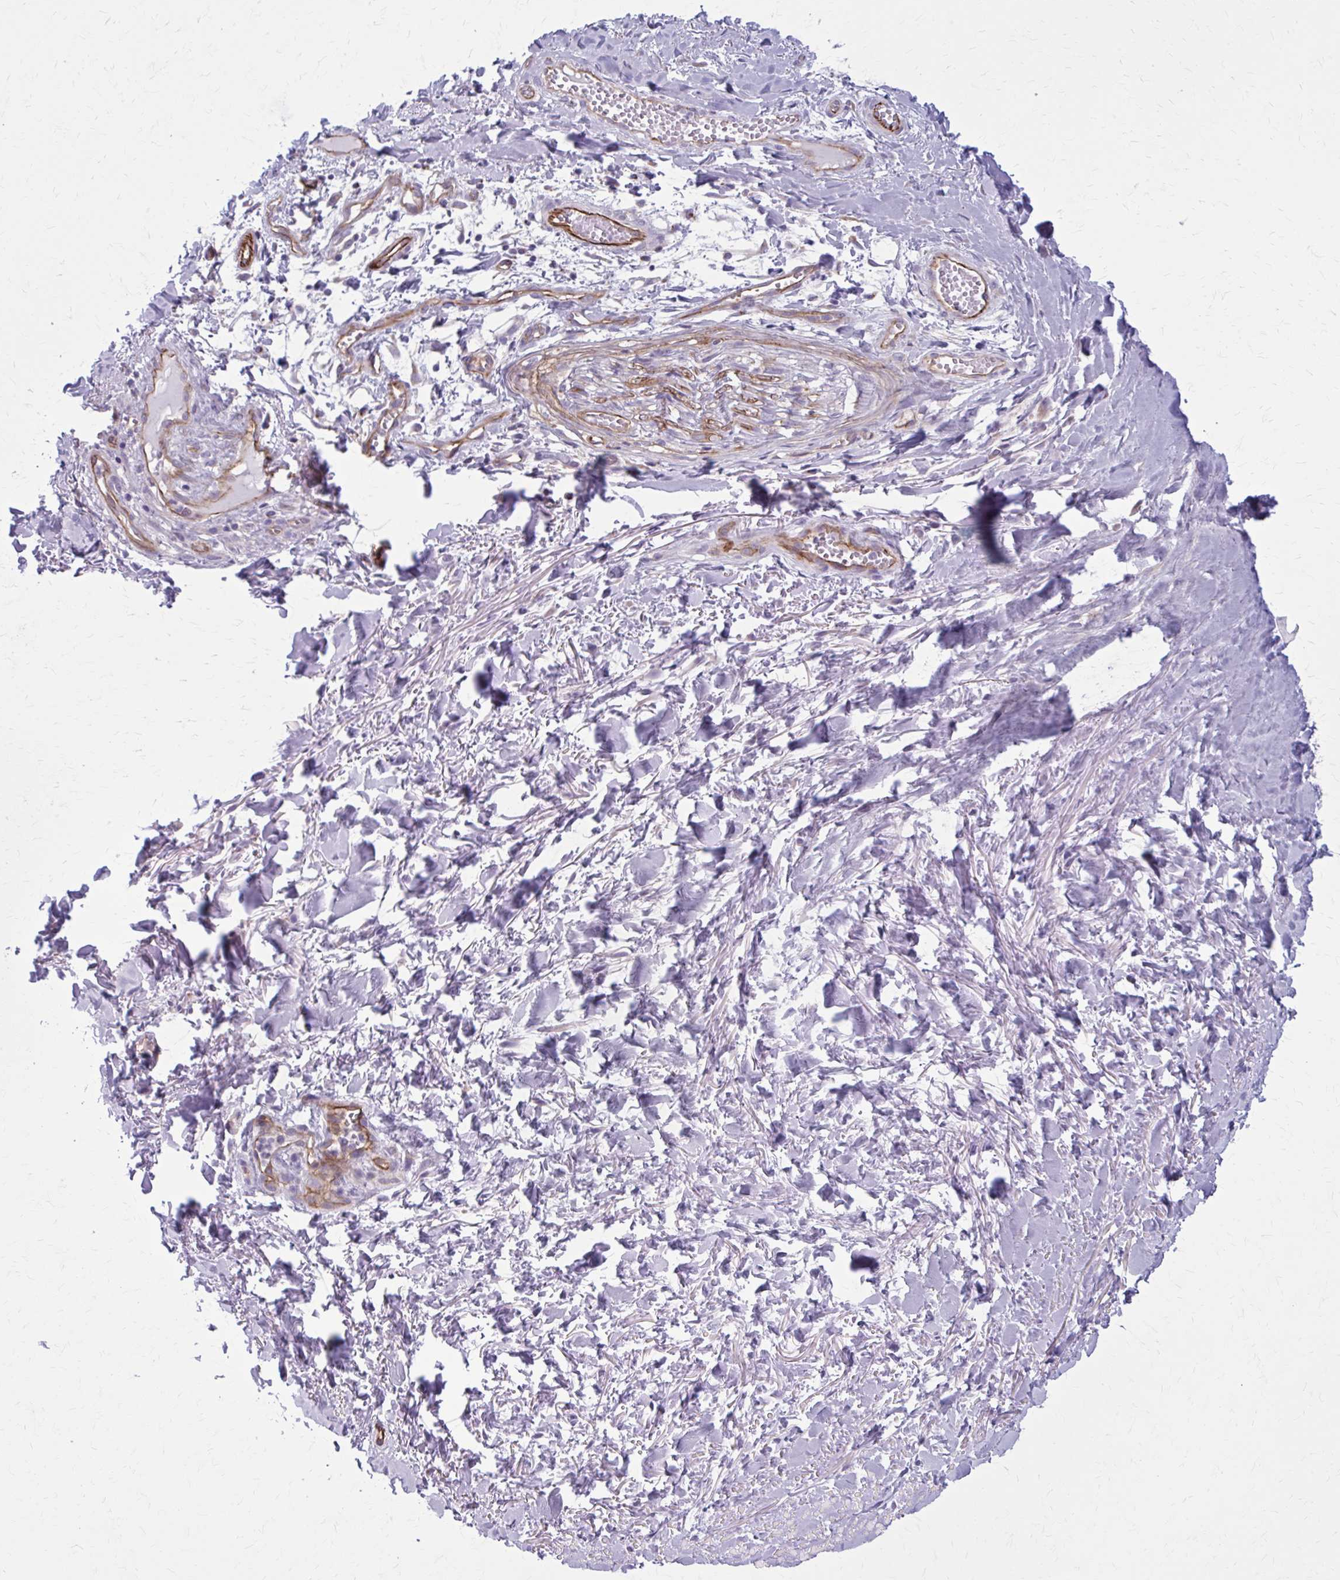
{"staining": {"intensity": "negative", "quantity": "none", "location": "none"}, "tissue": "adipose tissue", "cell_type": "Adipocytes", "image_type": "normal", "snomed": [{"axis": "morphology", "description": "Normal tissue, NOS"}, {"axis": "topography", "description": "Cartilage tissue"}, {"axis": "topography", "description": "Nasopharynx"}, {"axis": "topography", "description": "Thyroid gland"}], "caption": "This histopathology image is of unremarkable adipose tissue stained with immunohistochemistry to label a protein in brown with the nuclei are counter-stained blue. There is no staining in adipocytes.", "gene": "ZDHHC7", "patient": {"sex": "male", "age": 63}}